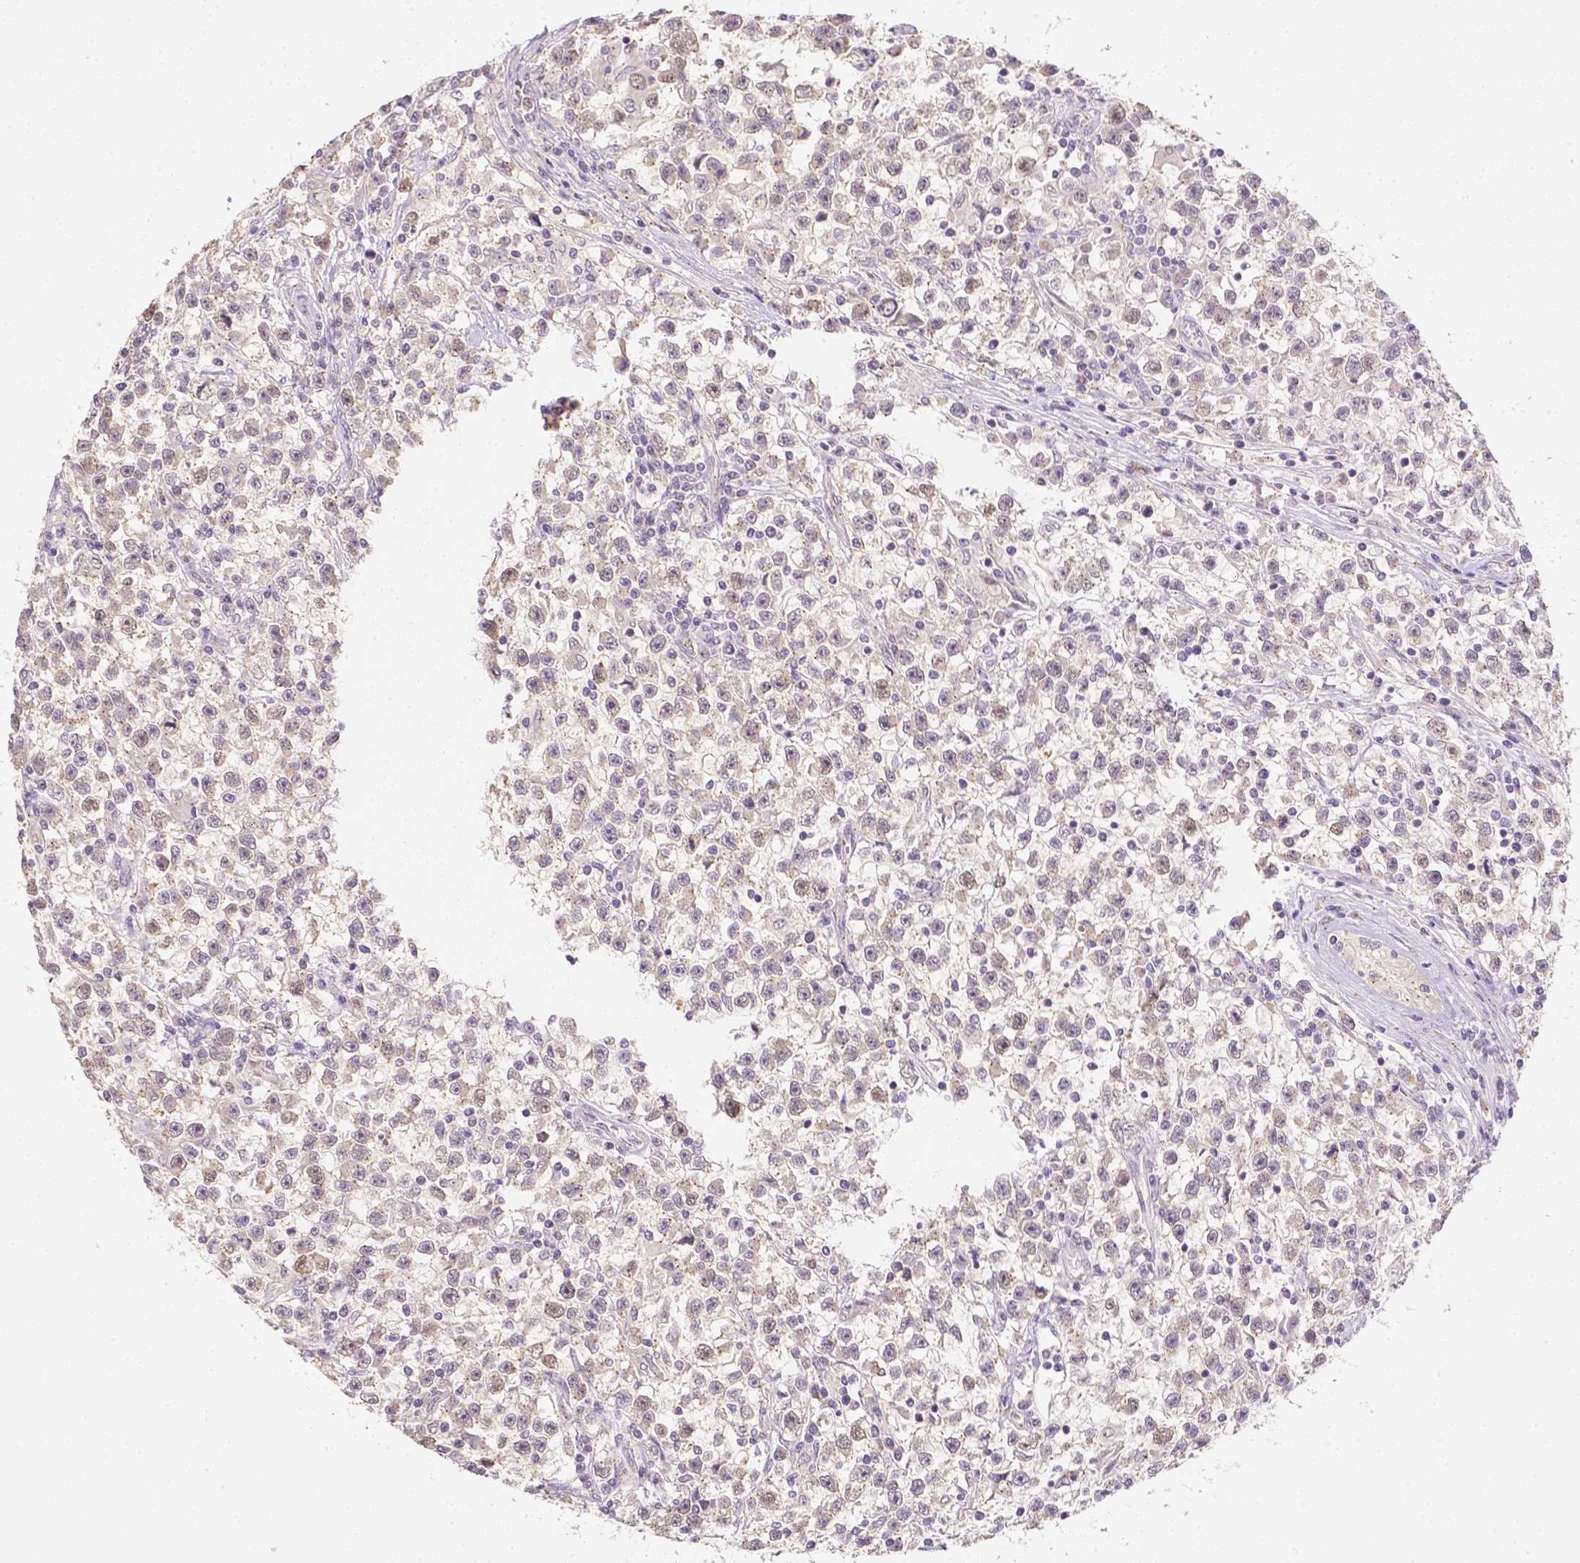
{"staining": {"intensity": "negative", "quantity": "none", "location": "none"}, "tissue": "testis cancer", "cell_type": "Tumor cells", "image_type": "cancer", "snomed": [{"axis": "morphology", "description": "Seminoma, NOS"}, {"axis": "topography", "description": "Testis"}], "caption": "Tumor cells show no significant staining in testis seminoma.", "gene": "C10orf67", "patient": {"sex": "male", "age": 31}}